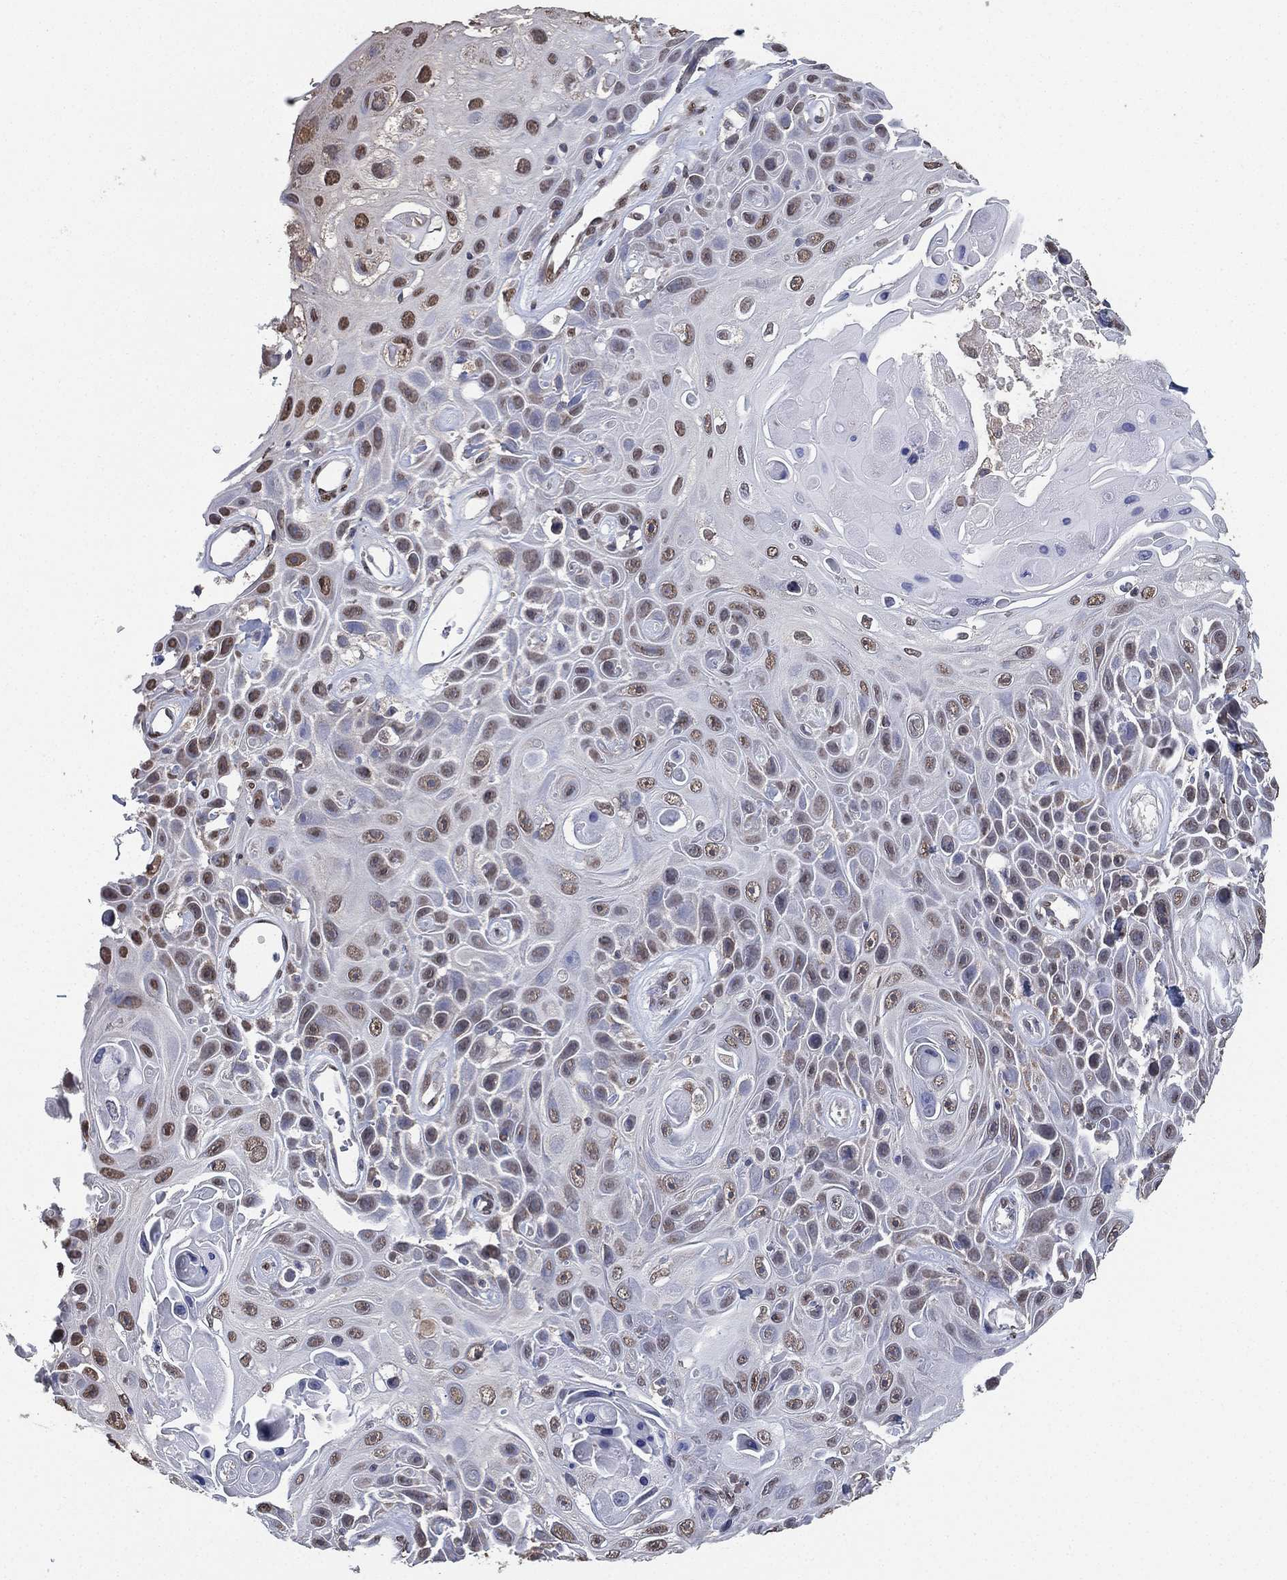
{"staining": {"intensity": "moderate", "quantity": "<25%", "location": "nuclear"}, "tissue": "skin cancer", "cell_type": "Tumor cells", "image_type": "cancer", "snomed": [{"axis": "morphology", "description": "Squamous cell carcinoma, NOS"}, {"axis": "topography", "description": "Skin"}], "caption": "Protein expression analysis of skin squamous cell carcinoma shows moderate nuclear staining in about <25% of tumor cells. (Stains: DAB in brown, nuclei in blue, Microscopy: brightfield microscopy at high magnification).", "gene": "ALDH7A1", "patient": {"sex": "male", "age": 82}}